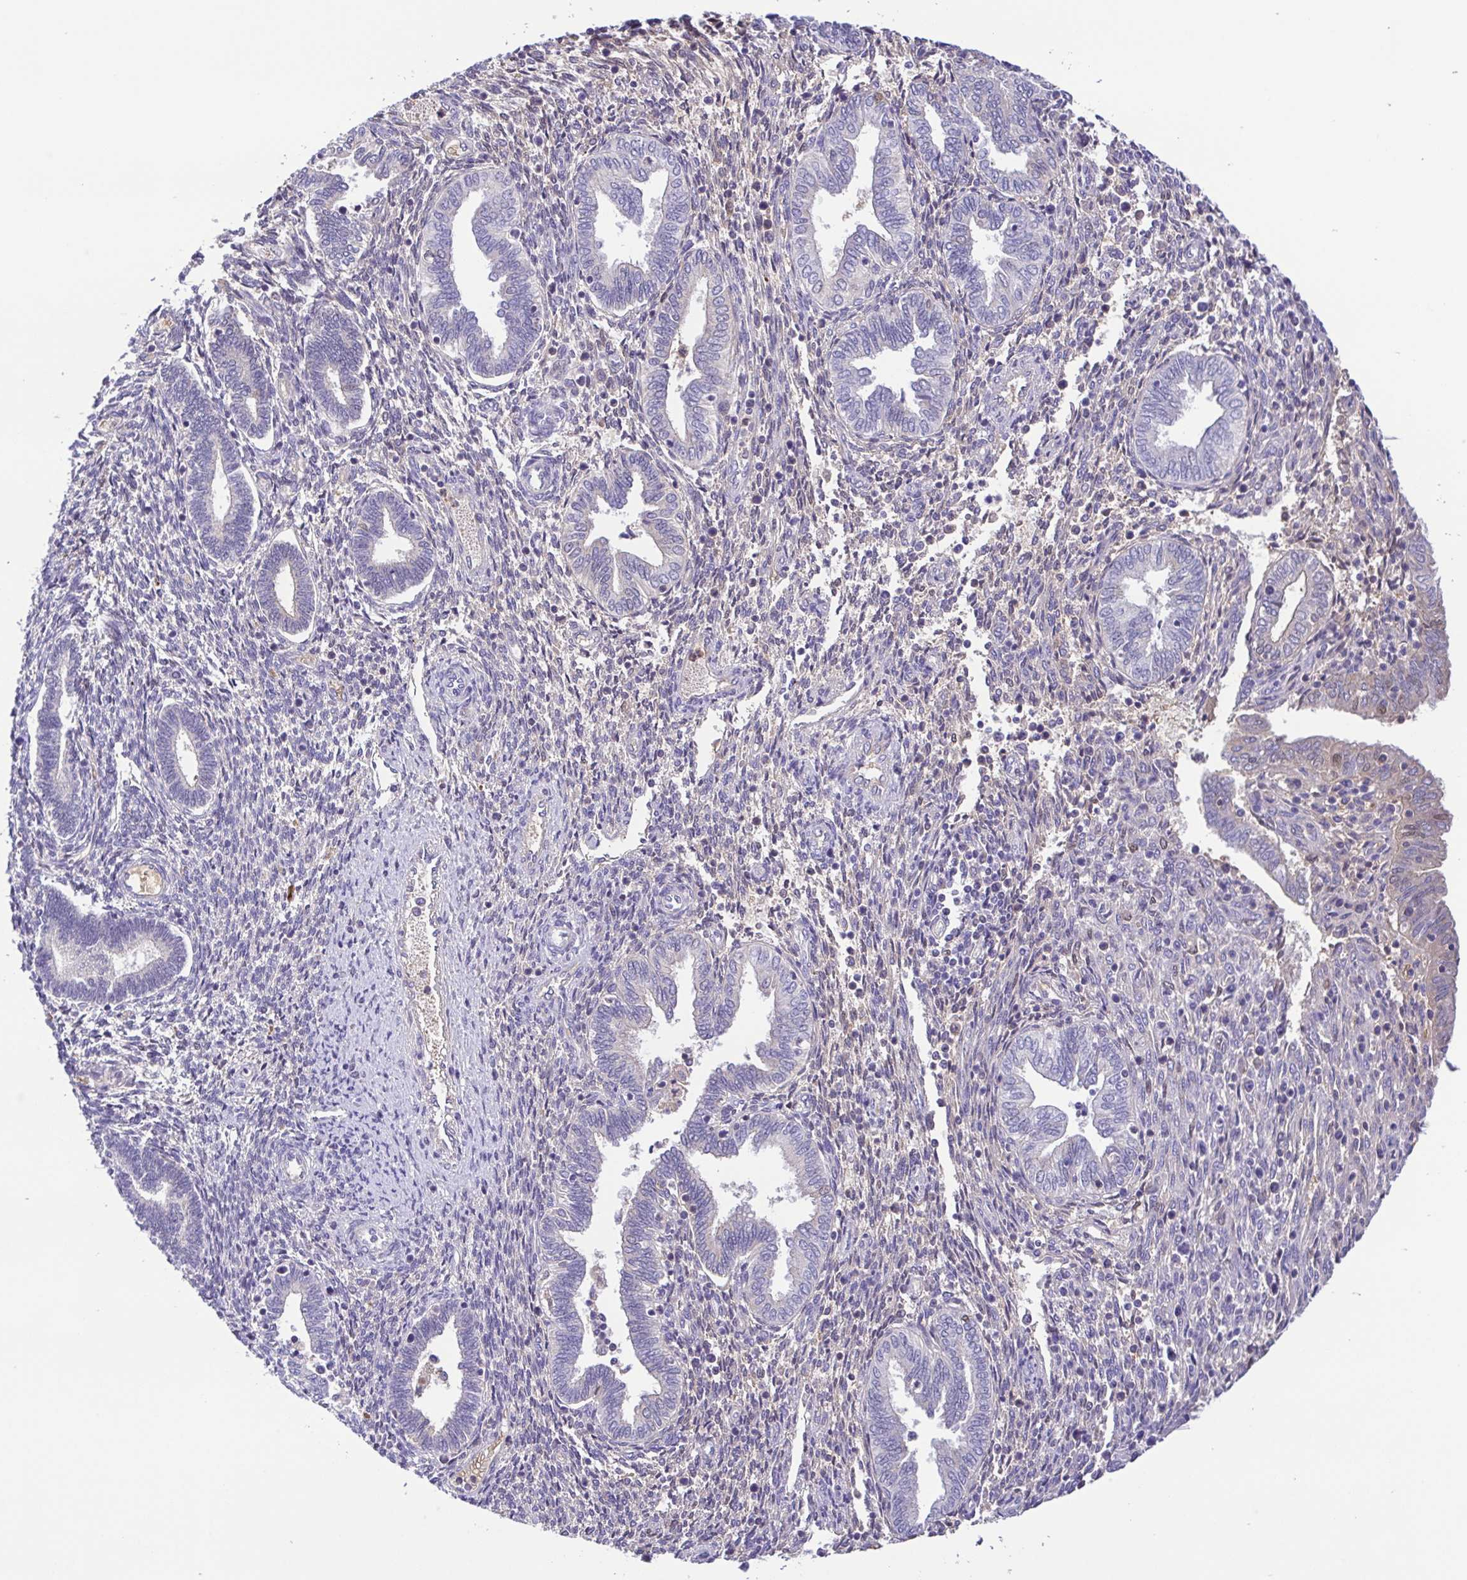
{"staining": {"intensity": "negative", "quantity": "none", "location": "none"}, "tissue": "endometrium", "cell_type": "Cells in endometrial stroma", "image_type": "normal", "snomed": [{"axis": "morphology", "description": "Normal tissue, NOS"}, {"axis": "topography", "description": "Endometrium"}], "caption": "An immunohistochemistry photomicrograph of benign endometrium is shown. There is no staining in cells in endometrial stroma of endometrium. The staining is performed using DAB (3,3'-diaminobenzidine) brown chromogen with nuclei counter-stained in using hematoxylin.", "gene": "IGFL1", "patient": {"sex": "female", "age": 42}}